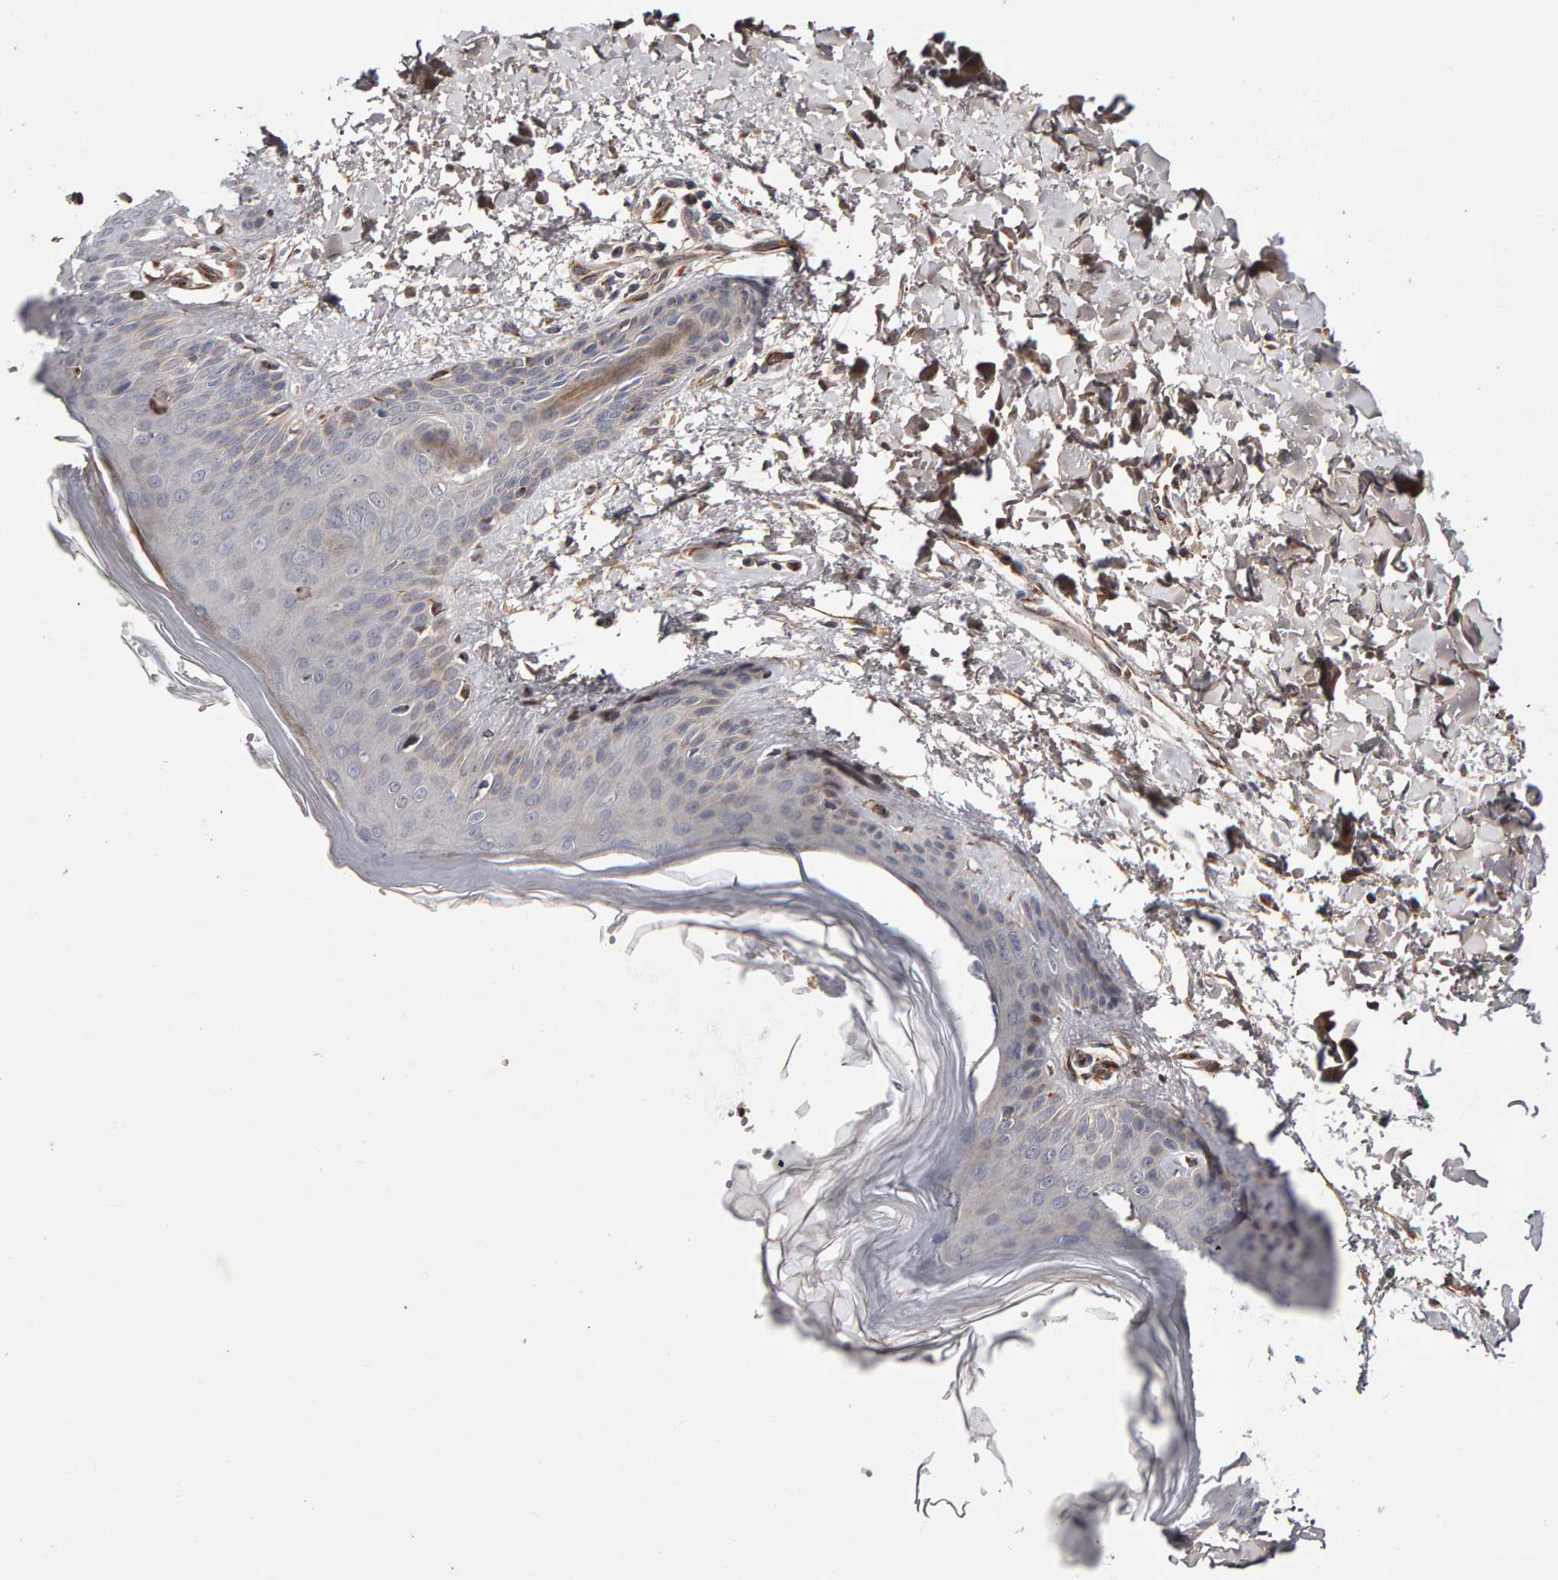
{"staining": {"intensity": "moderate", "quantity": ">75%", "location": "cytoplasmic/membranous"}, "tissue": "skin", "cell_type": "Fibroblasts", "image_type": "normal", "snomed": [{"axis": "morphology", "description": "Normal tissue, NOS"}, {"axis": "morphology", "description": "Malignant melanoma, Metastatic site"}, {"axis": "topography", "description": "Skin"}], "caption": "Benign skin was stained to show a protein in brown. There is medium levels of moderate cytoplasmic/membranous expression in approximately >75% of fibroblasts. The staining was performed using DAB, with brown indicating positive protein expression. Nuclei are stained blue with hematoxylin.", "gene": "CANT1", "patient": {"sex": "male", "age": 41}}